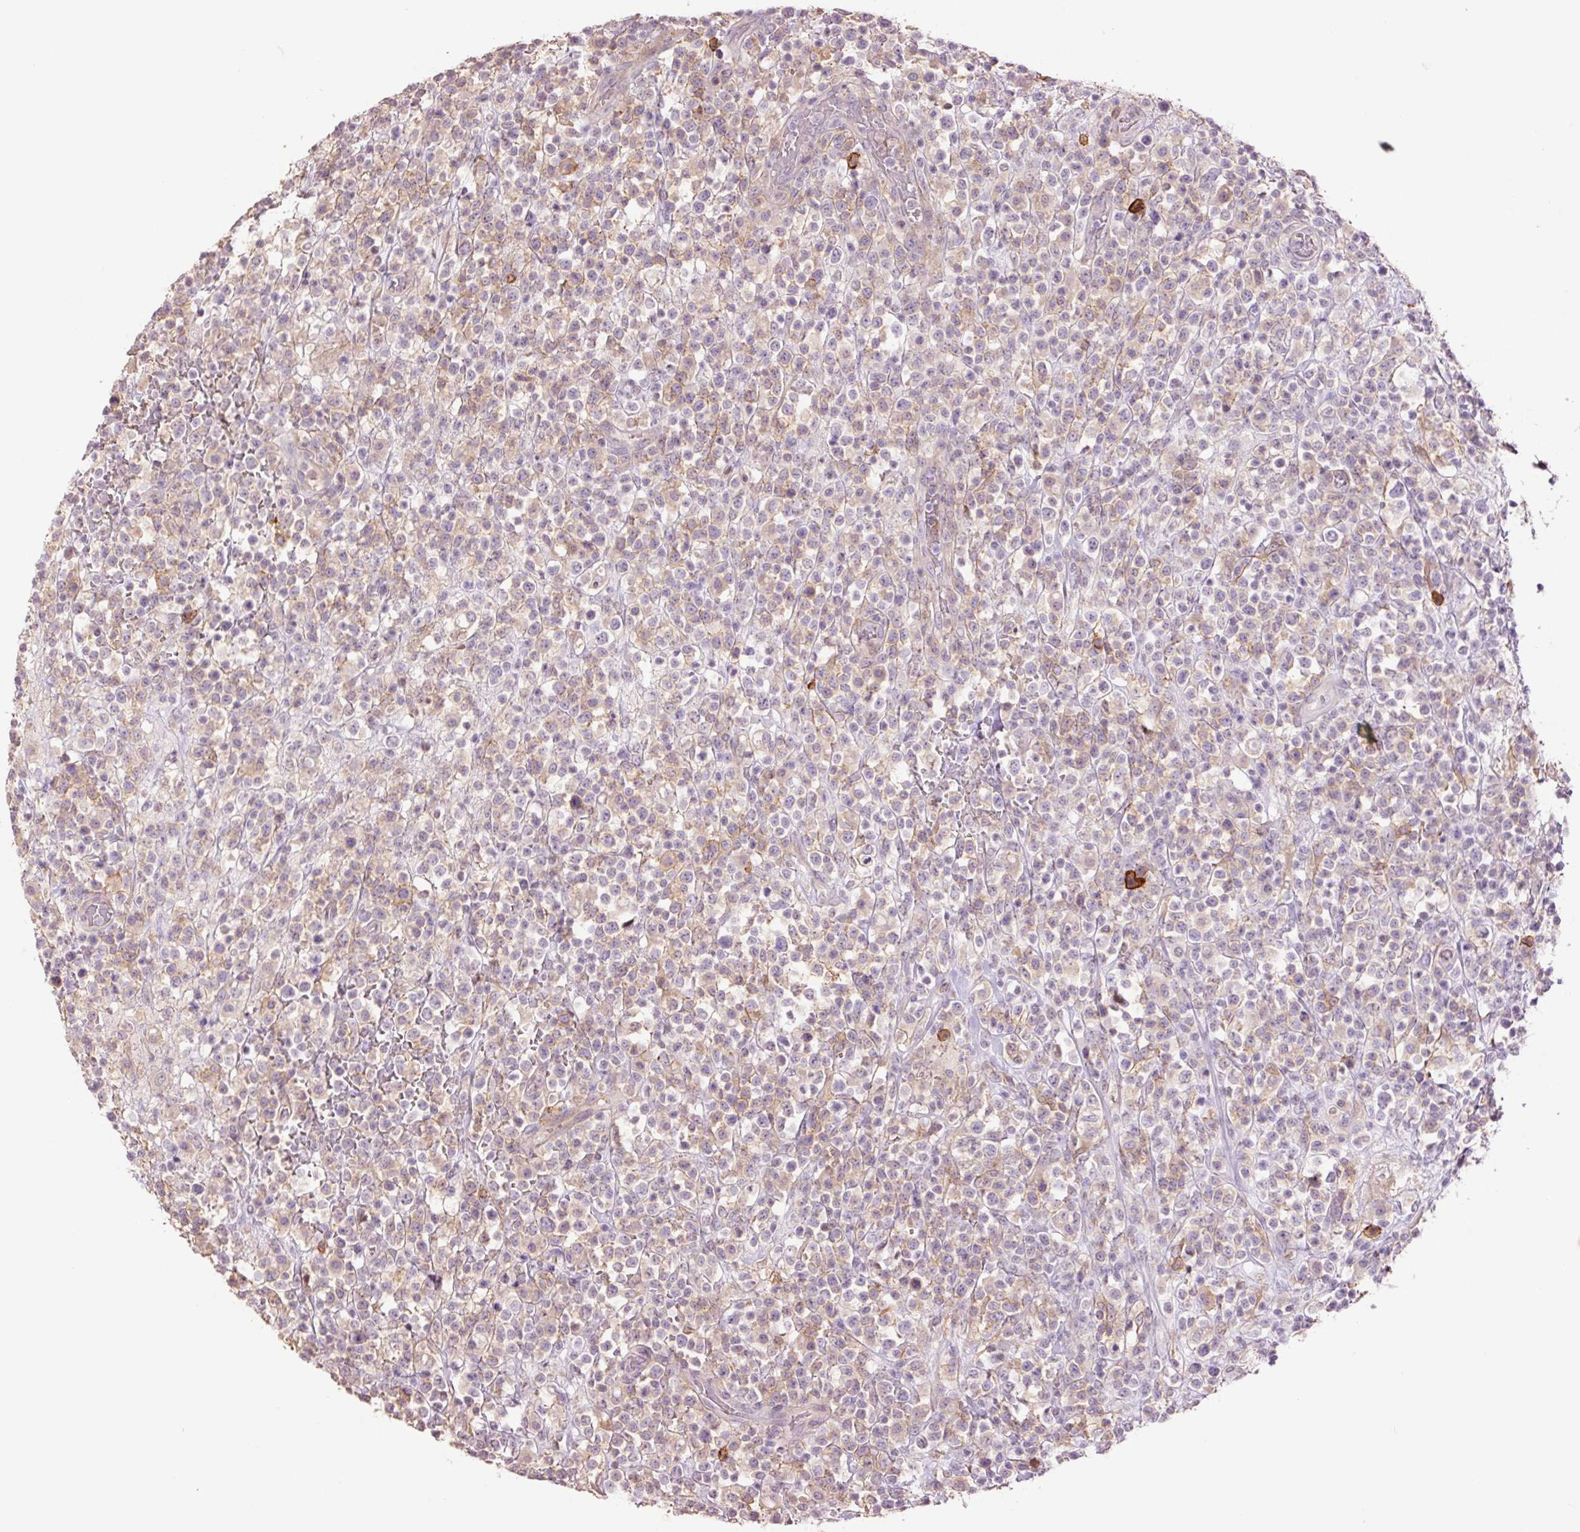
{"staining": {"intensity": "weak", "quantity": "25%-75%", "location": "cytoplasmic/membranous"}, "tissue": "lymphoma", "cell_type": "Tumor cells", "image_type": "cancer", "snomed": [{"axis": "morphology", "description": "Malignant lymphoma, non-Hodgkin's type, High grade"}, {"axis": "topography", "description": "Colon"}], "caption": "A low amount of weak cytoplasmic/membranous staining is present in about 25%-75% of tumor cells in lymphoma tissue. Immunohistochemistry (ihc) stains the protein in brown and the nuclei are stained blue.", "gene": "SLC1A4", "patient": {"sex": "female", "age": 53}}